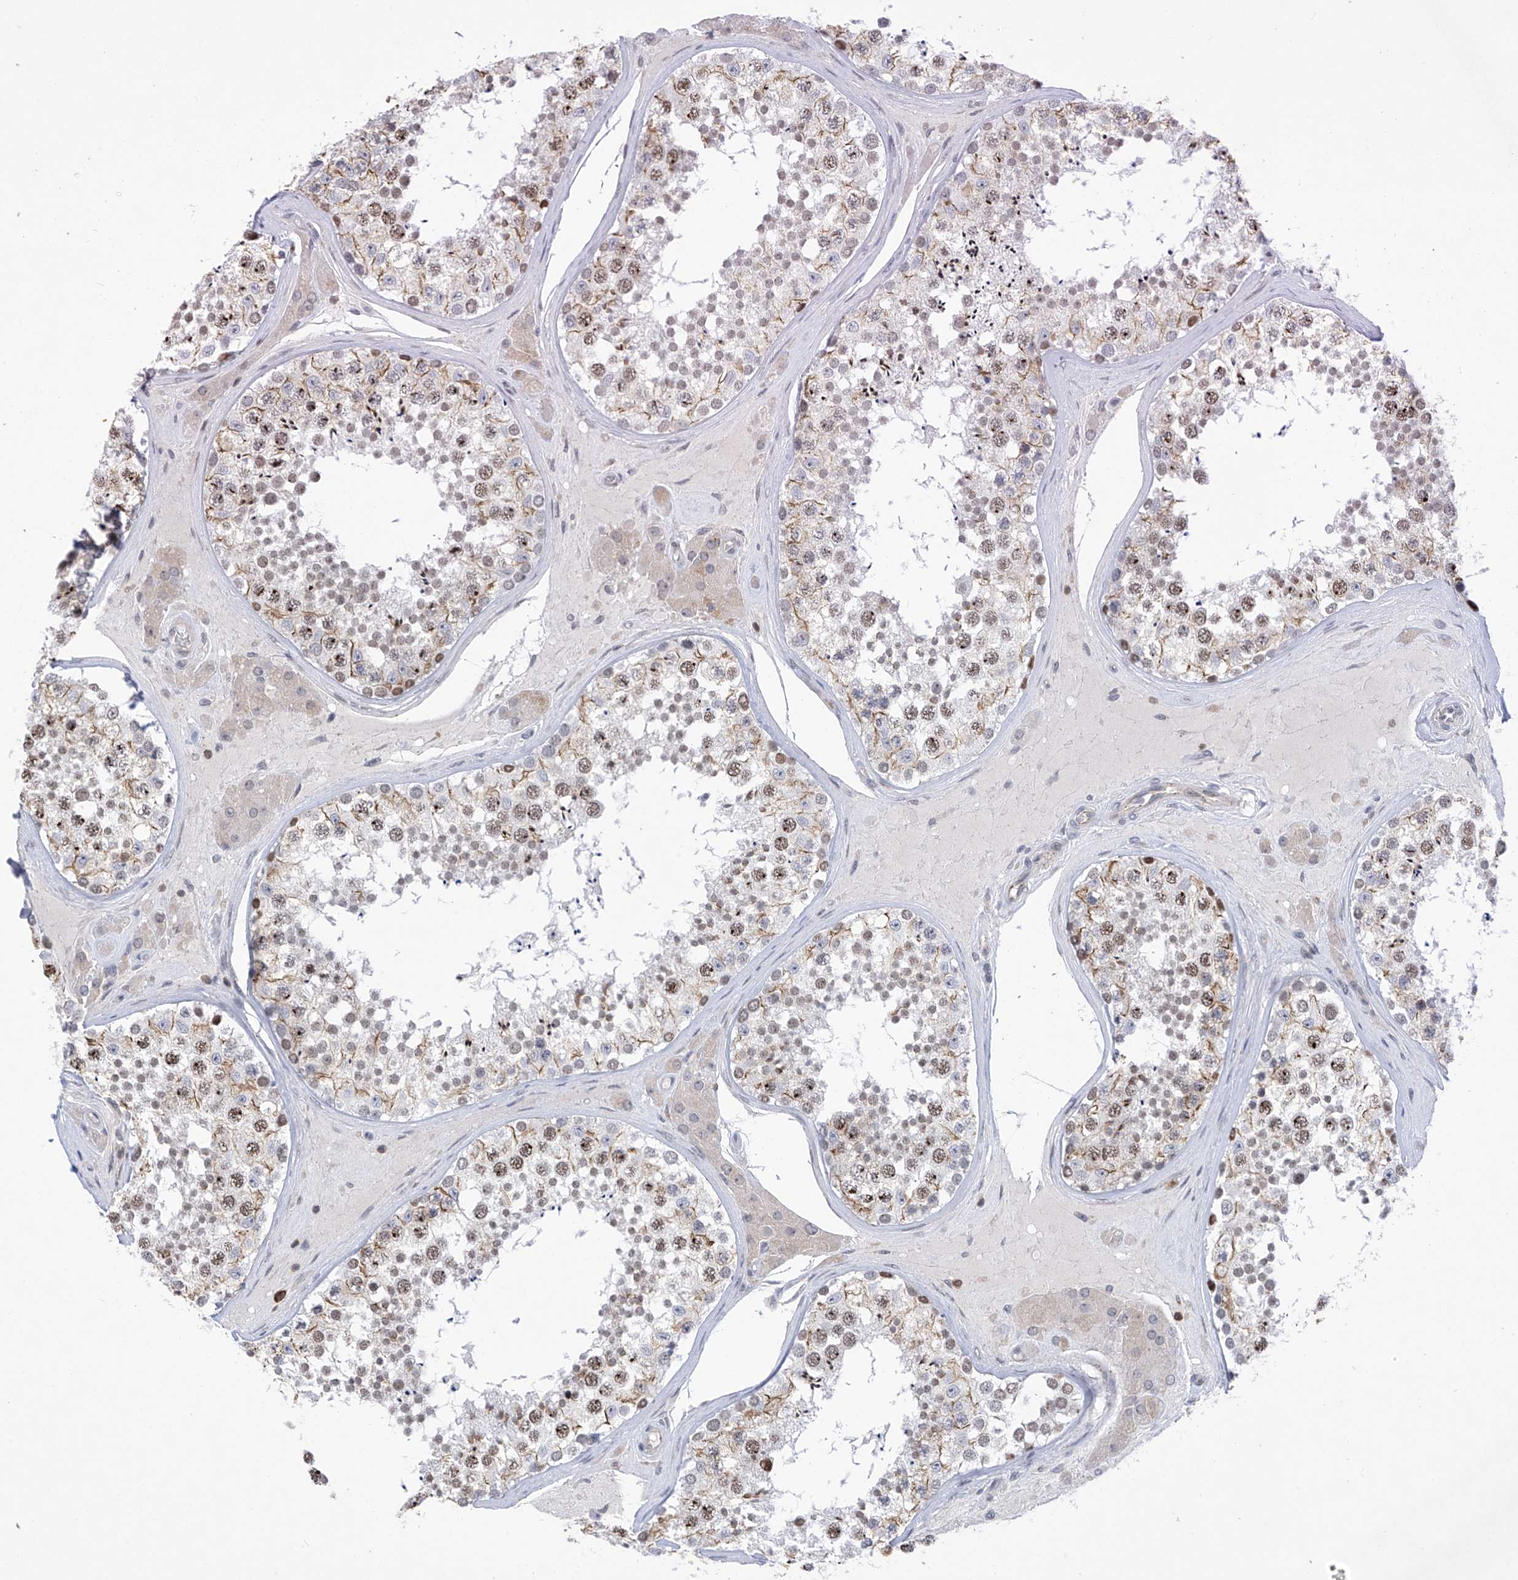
{"staining": {"intensity": "moderate", "quantity": "25%-75%", "location": "cytoplasmic/membranous,nuclear"}, "tissue": "testis", "cell_type": "Cells in seminiferous ducts", "image_type": "normal", "snomed": [{"axis": "morphology", "description": "Normal tissue, NOS"}, {"axis": "topography", "description": "Testis"}], "caption": "IHC photomicrograph of normal testis: testis stained using immunohistochemistry exhibits medium levels of moderate protein expression localized specifically in the cytoplasmic/membranous,nuclear of cells in seminiferous ducts, appearing as a cytoplasmic/membranous,nuclear brown color.", "gene": "MSL3", "patient": {"sex": "male", "age": 46}}